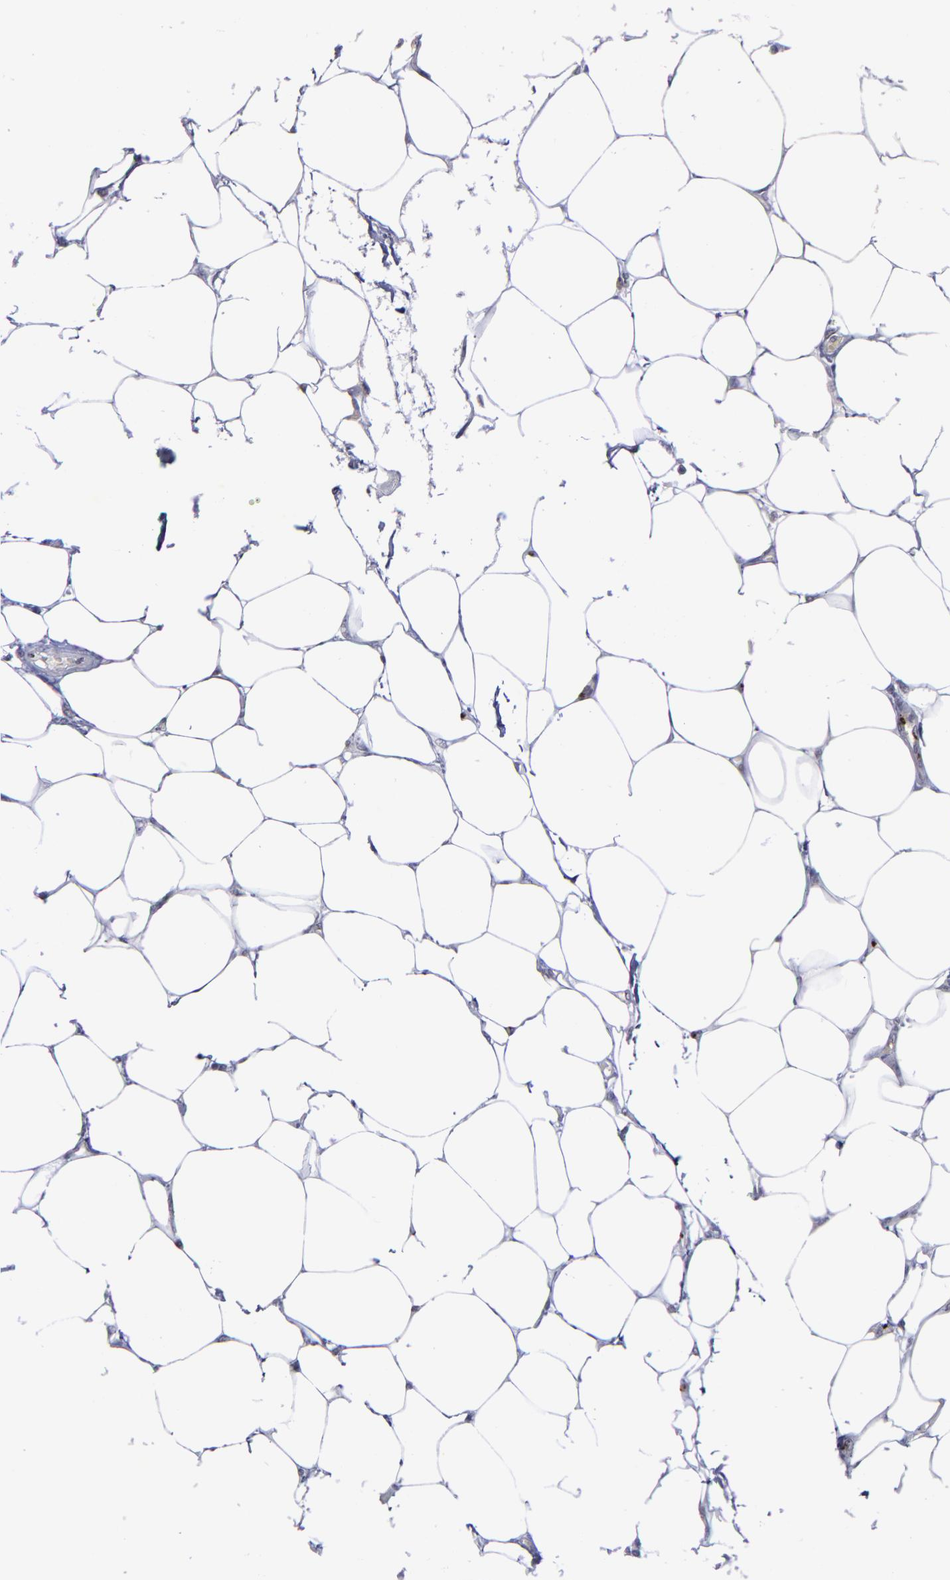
{"staining": {"intensity": "weak", "quantity": ">75%", "location": "cytoplasmic/membranous"}, "tissue": "colorectal cancer", "cell_type": "Tumor cells", "image_type": "cancer", "snomed": [{"axis": "morphology", "description": "Adenocarcinoma, NOS"}, {"axis": "topography", "description": "Colon"}], "caption": "Brown immunohistochemical staining in colorectal cancer reveals weak cytoplasmic/membranous staining in approximately >75% of tumor cells.", "gene": "MGMT", "patient": {"sex": "female", "age": 86}}